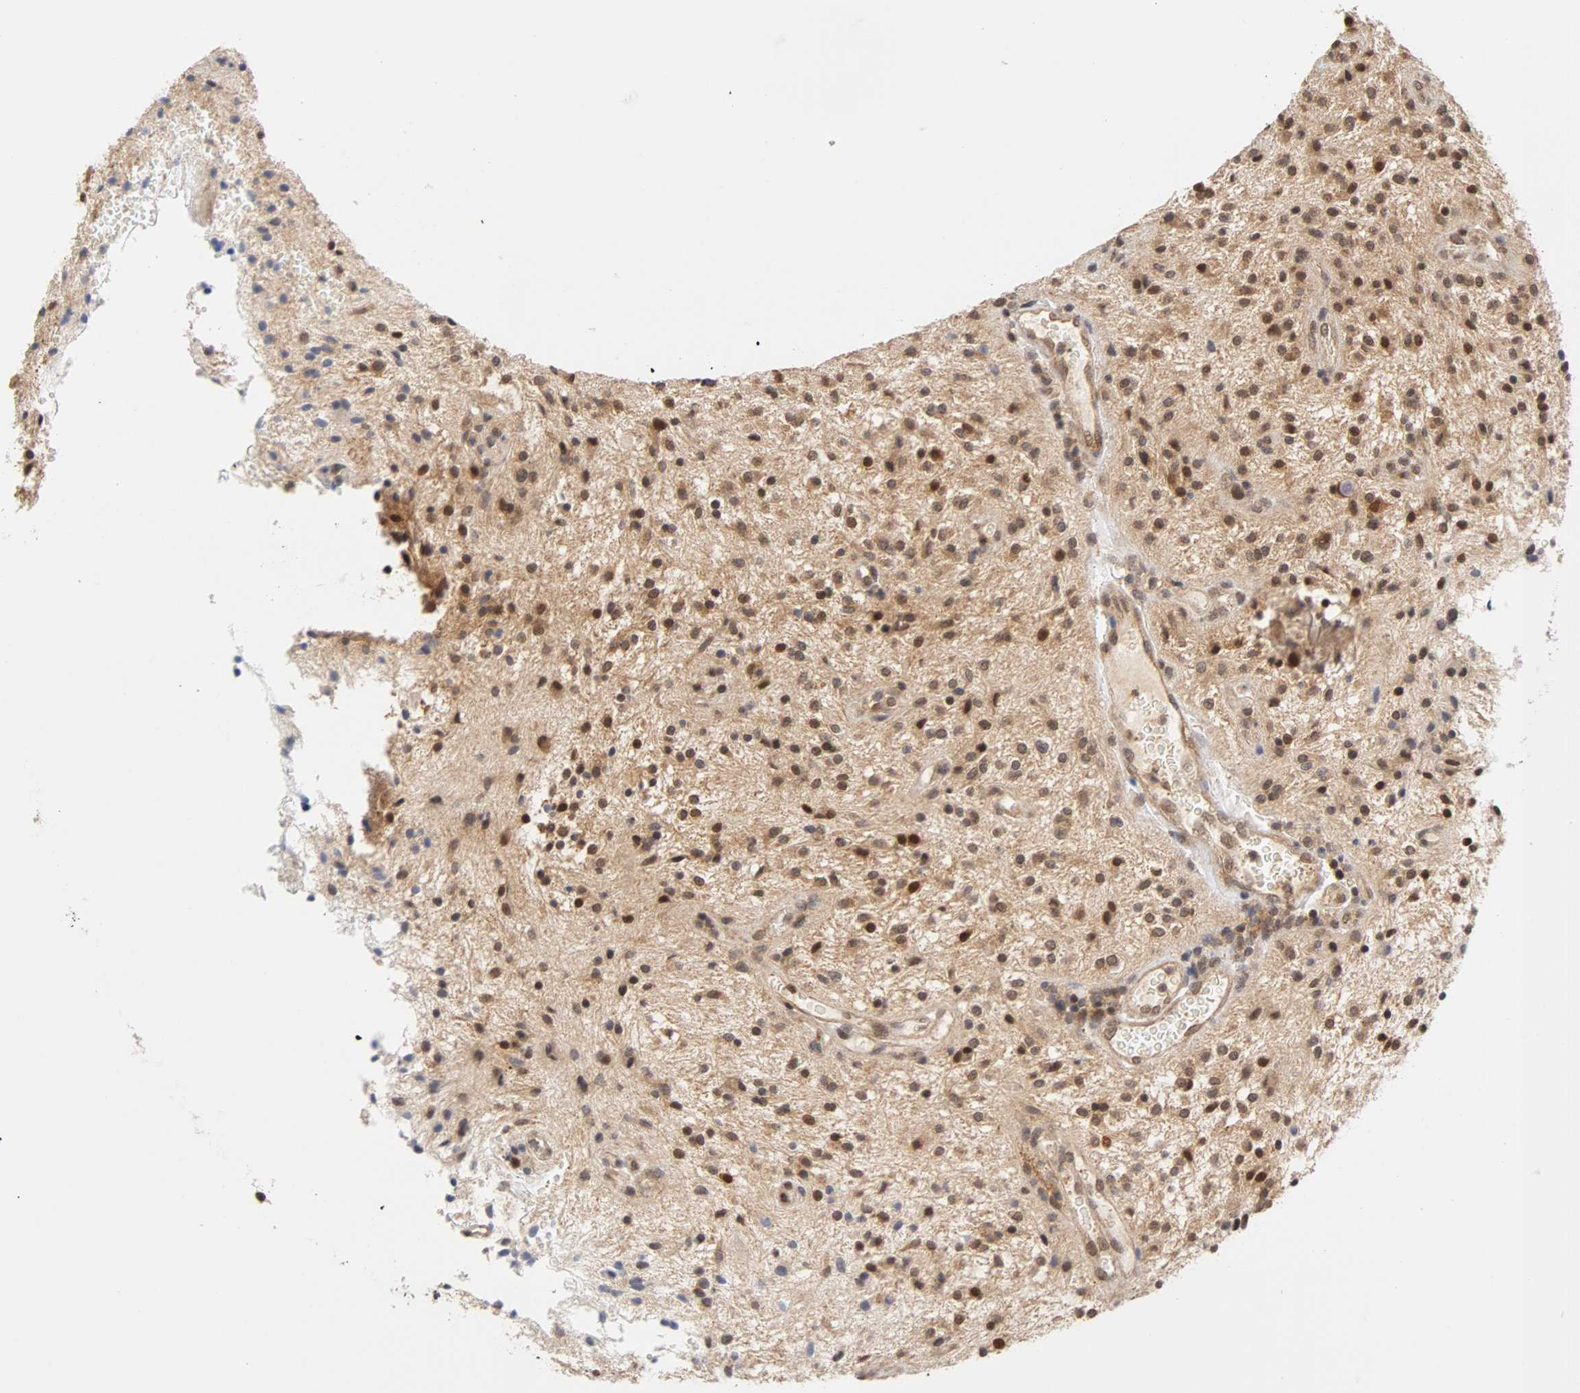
{"staining": {"intensity": "strong", "quantity": ">75%", "location": "cytoplasmic/membranous,nuclear"}, "tissue": "glioma", "cell_type": "Tumor cells", "image_type": "cancer", "snomed": [{"axis": "morphology", "description": "Glioma, malignant, NOS"}, {"axis": "topography", "description": "Cerebellum"}], "caption": "Glioma stained with a protein marker shows strong staining in tumor cells.", "gene": "UBE2M", "patient": {"sex": "female", "age": 10}}